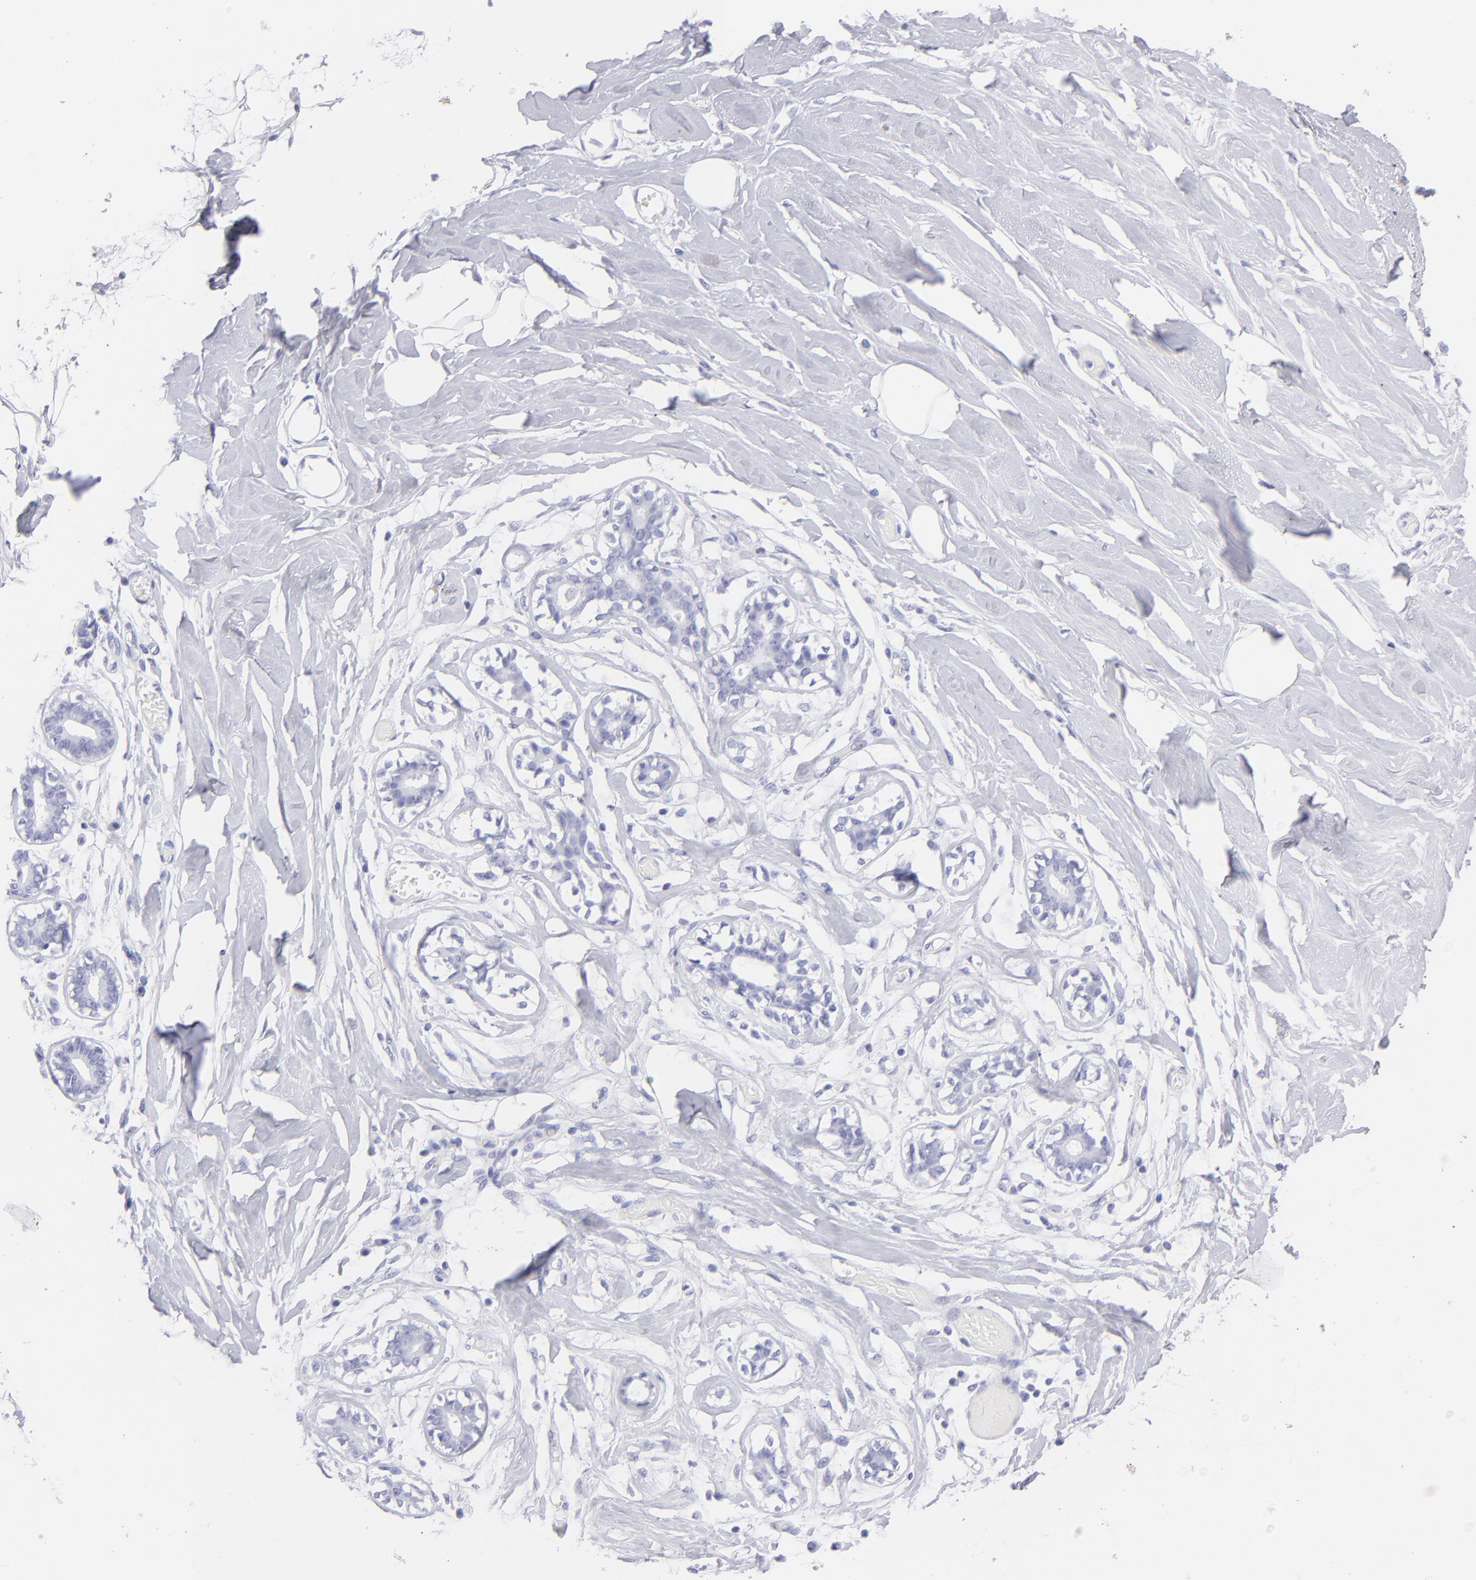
{"staining": {"intensity": "negative", "quantity": "none", "location": "none"}, "tissue": "breast", "cell_type": "Adipocytes", "image_type": "normal", "snomed": [{"axis": "morphology", "description": "Normal tissue, NOS"}, {"axis": "morphology", "description": "Fibrosis, NOS"}, {"axis": "topography", "description": "Breast"}], "caption": "Immunohistochemistry (IHC) of unremarkable breast displays no staining in adipocytes.", "gene": "SLC1A2", "patient": {"sex": "female", "age": 39}}